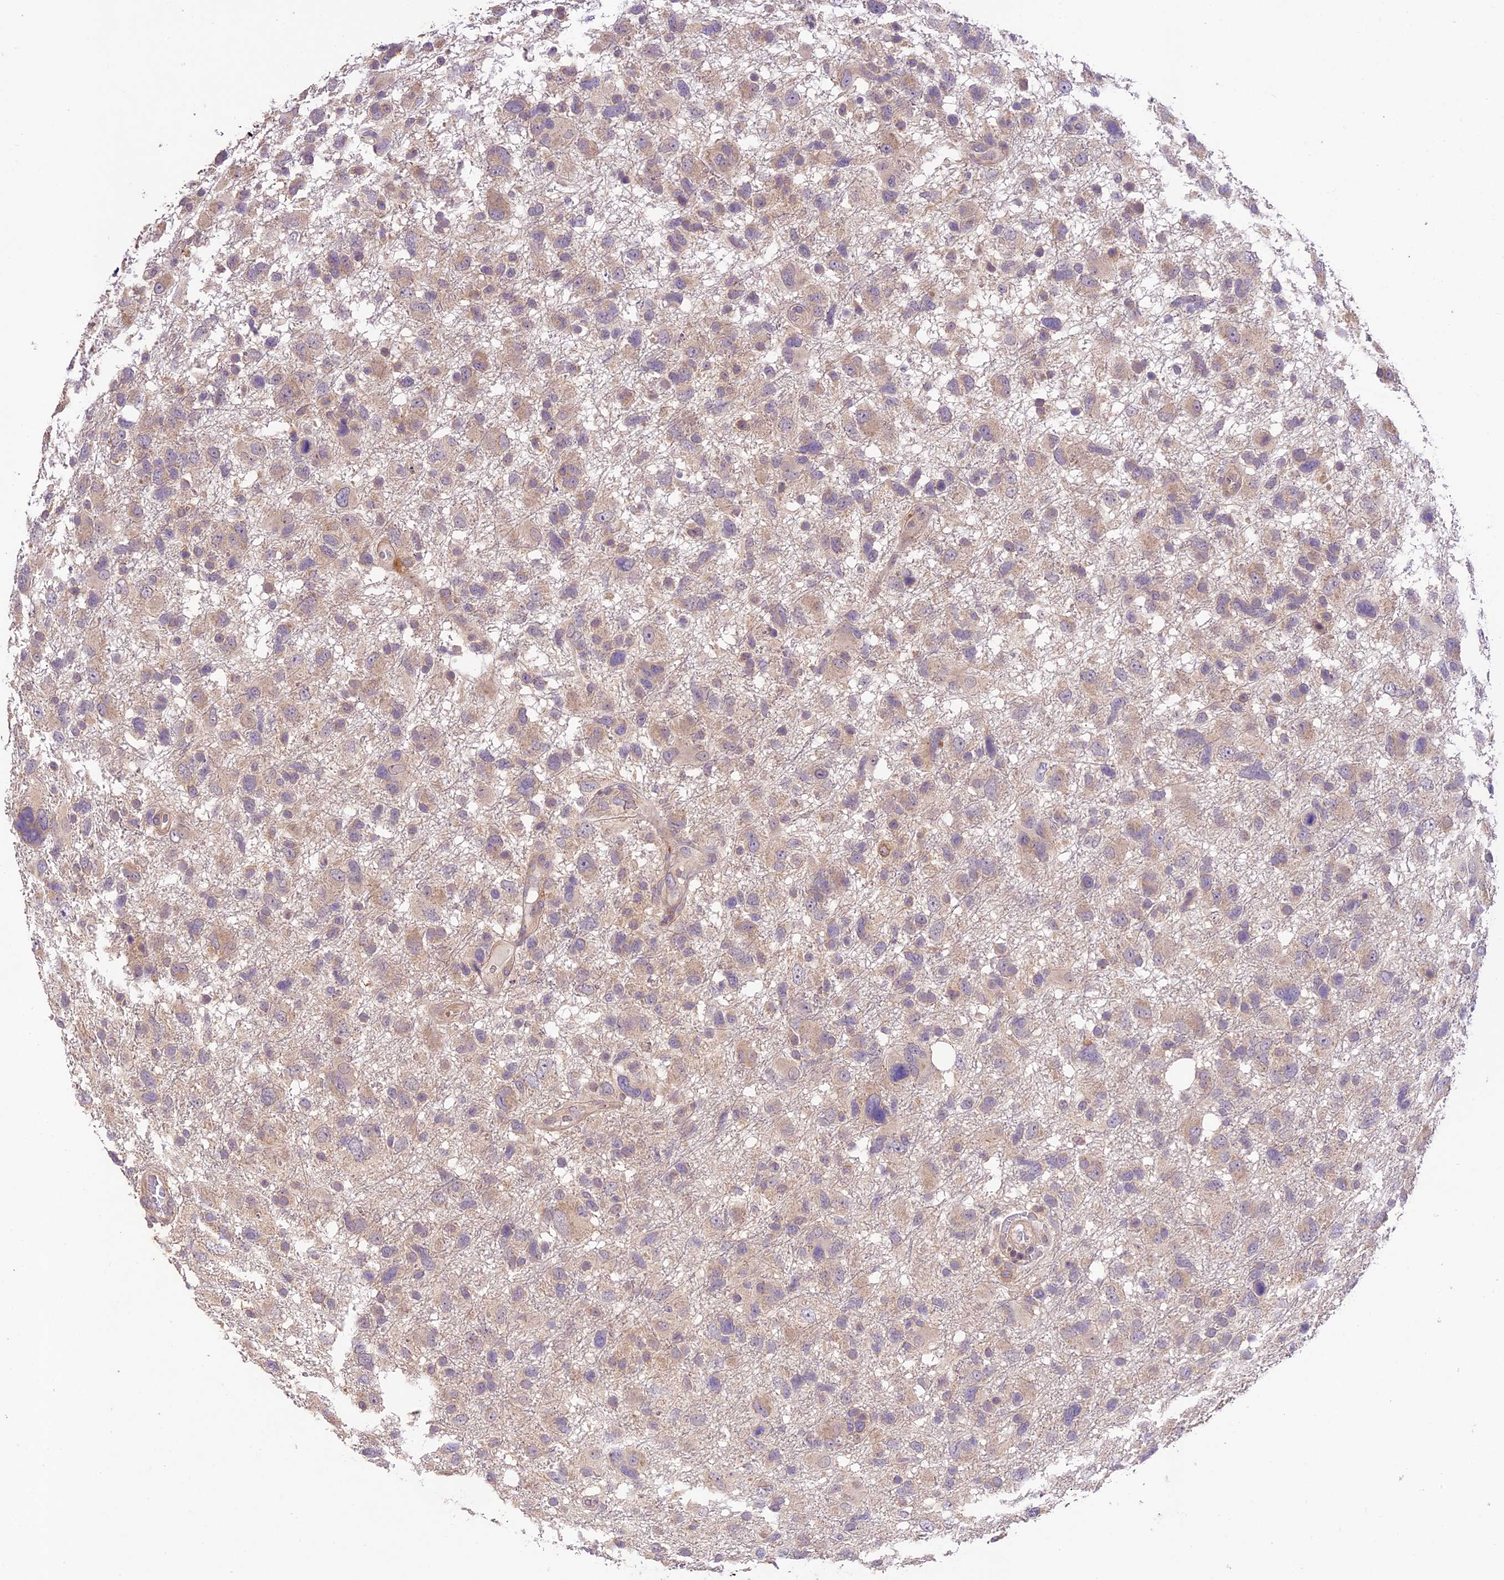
{"staining": {"intensity": "weak", "quantity": "<25%", "location": "cytoplasmic/membranous"}, "tissue": "glioma", "cell_type": "Tumor cells", "image_type": "cancer", "snomed": [{"axis": "morphology", "description": "Glioma, malignant, High grade"}, {"axis": "topography", "description": "Brain"}], "caption": "Photomicrograph shows no significant protein expression in tumor cells of high-grade glioma (malignant).", "gene": "DGKH", "patient": {"sex": "male", "age": 61}}